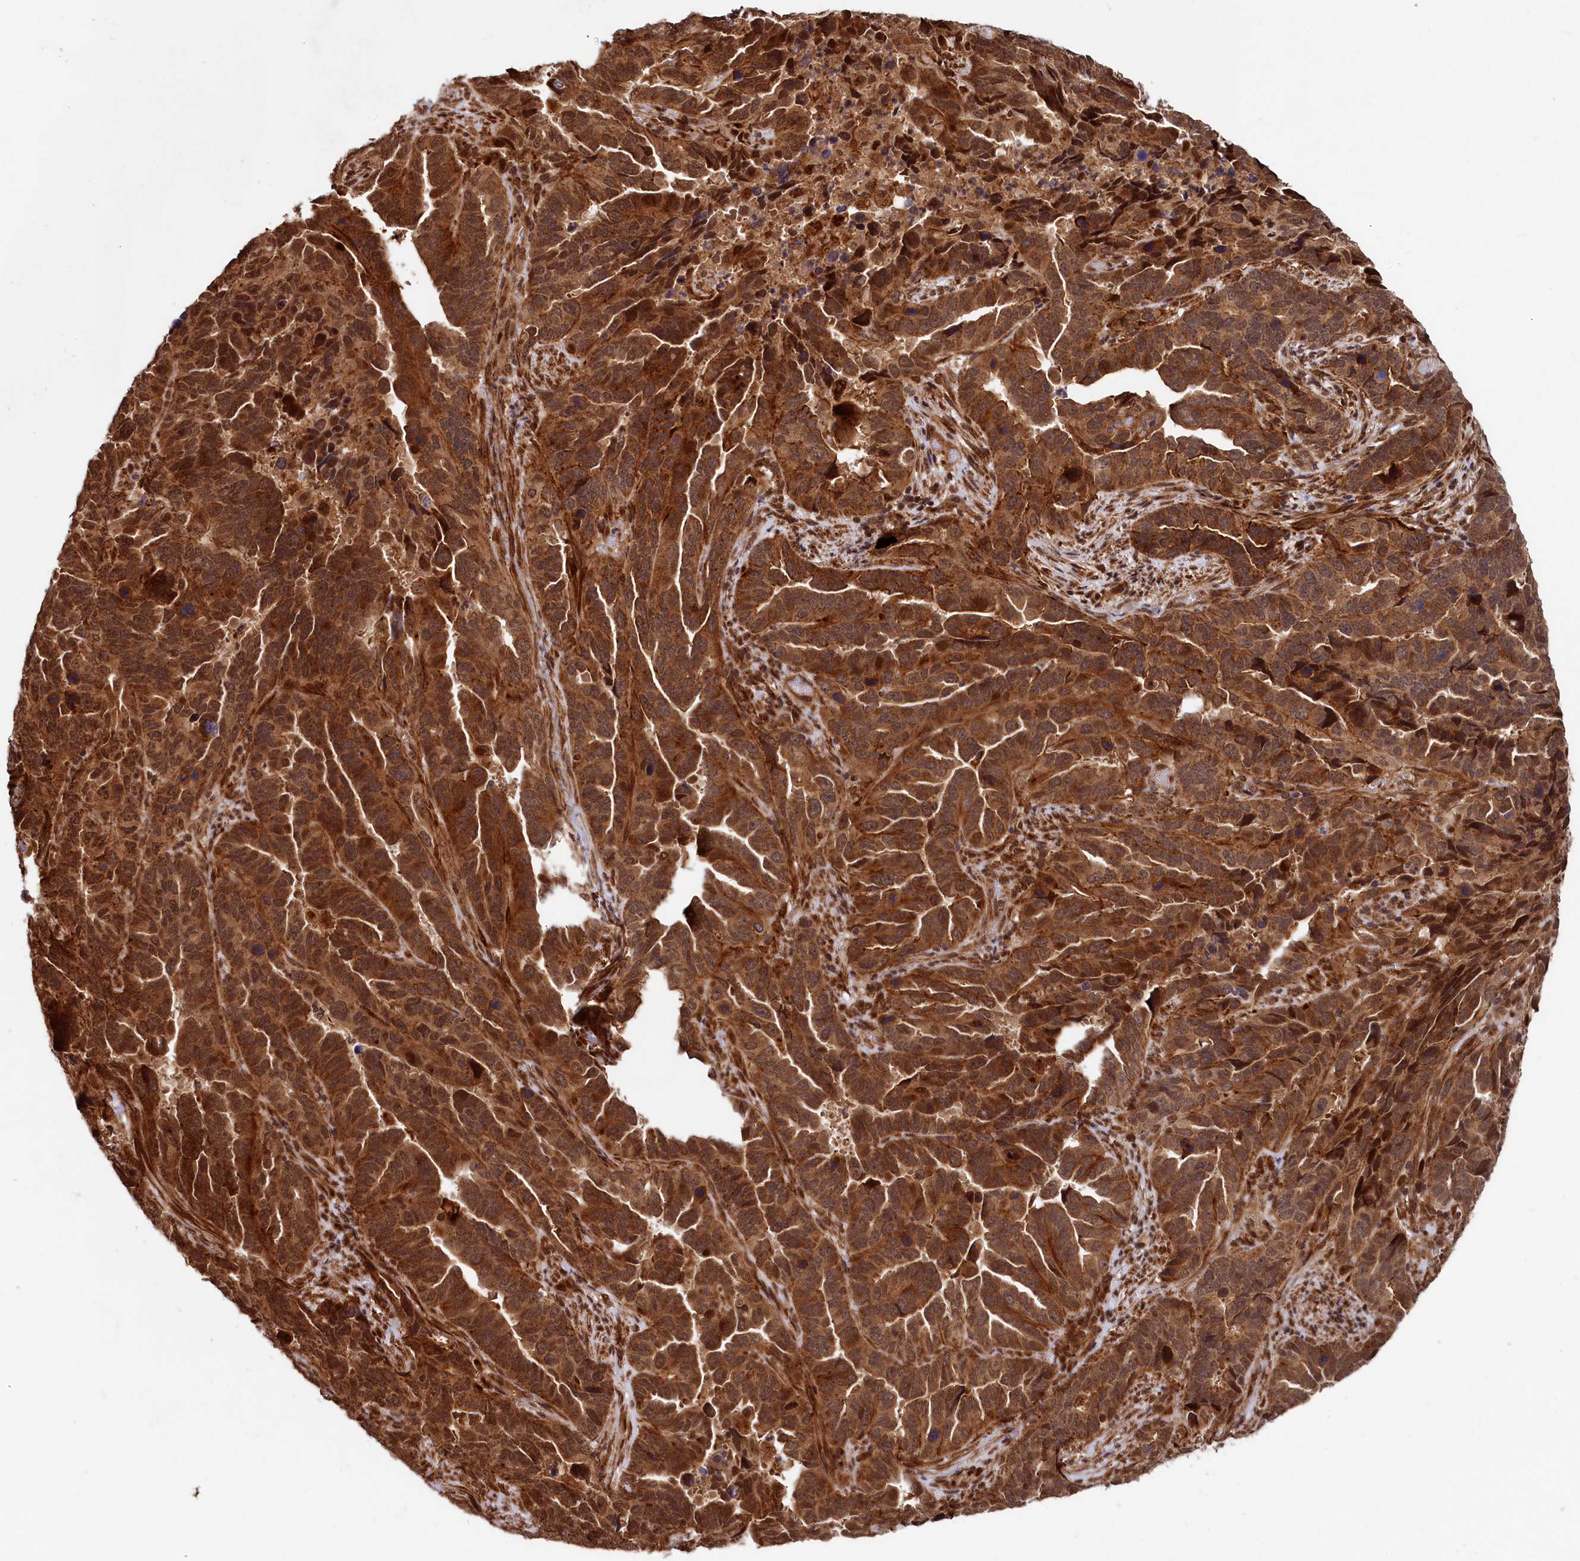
{"staining": {"intensity": "strong", "quantity": ">75%", "location": "cytoplasmic/membranous,nuclear"}, "tissue": "endometrial cancer", "cell_type": "Tumor cells", "image_type": "cancer", "snomed": [{"axis": "morphology", "description": "Adenocarcinoma, NOS"}, {"axis": "topography", "description": "Endometrium"}], "caption": "Immunohistochemical staining of human adenocarcinoma (endometrial) shows strong cytoplasmic/membranous and nuclear protein positivity in approximately >75% of tumor cells.", "gene": "TRIM23", "patient": {"sex": "female", "age": 65}}